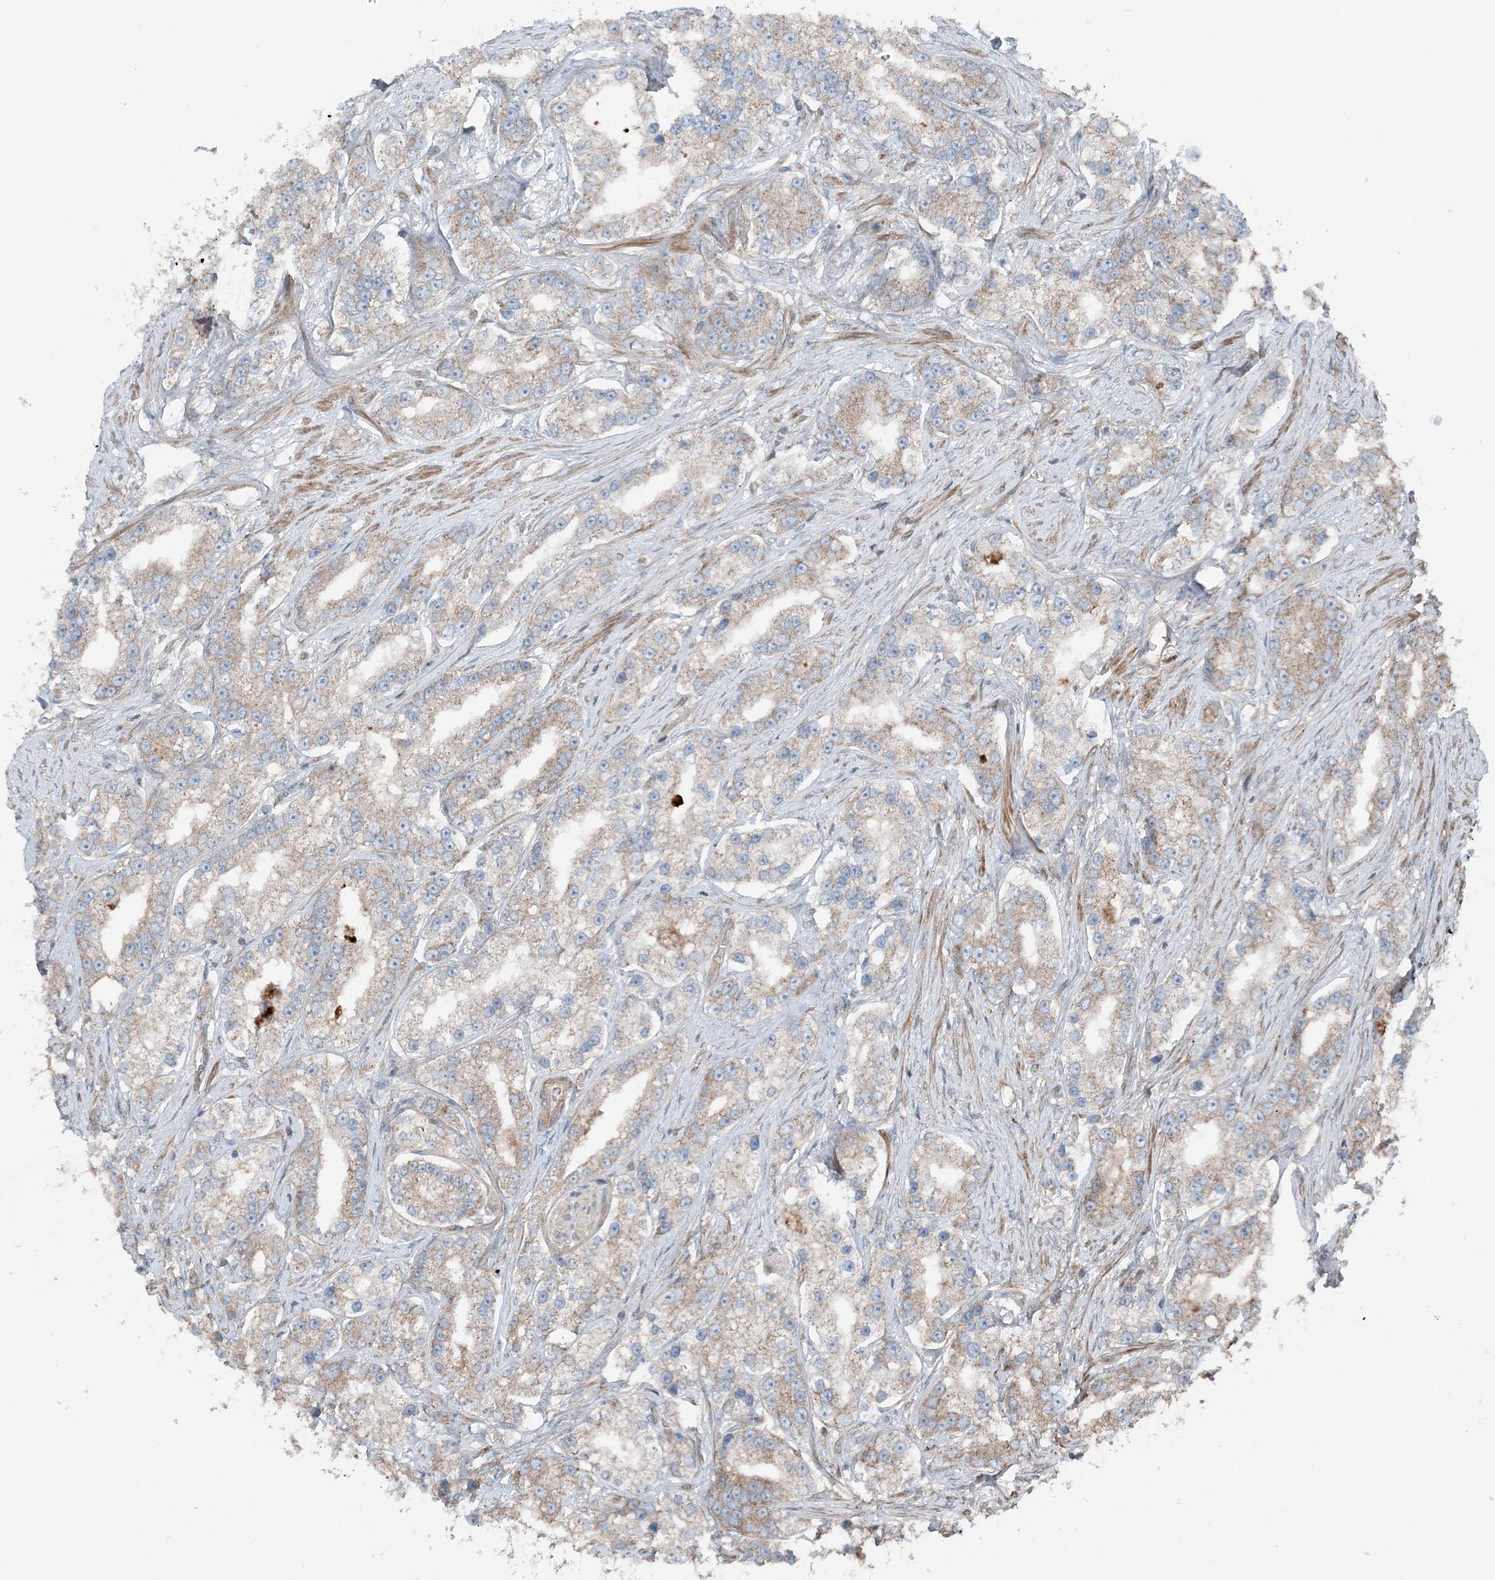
{"staining": {"intensity": "weak", "quantity": "25%-75%", "location": "cytoplasmic/membranous"}, "tissue": "prostate cancer", "cell_type": "Tumor cells", "image_type": "cancer", "snomed": [{"axis": "morphology", "description": "Normal tissue, NOS"}, {"axis": "morphology", "description": "Adenocarcinoma, High grade"}, {"axis": "topography", "description": "Prostate"}], "caption": "Immunohistochemical staining of prostate adenocarcinoma (high-grade) displays low levels of weak cytoplasmic/membranous protein positivity in about 25%-75% of tumor cells.", "gene": "KY", "patient": {"sex": "male", "age": 83}}